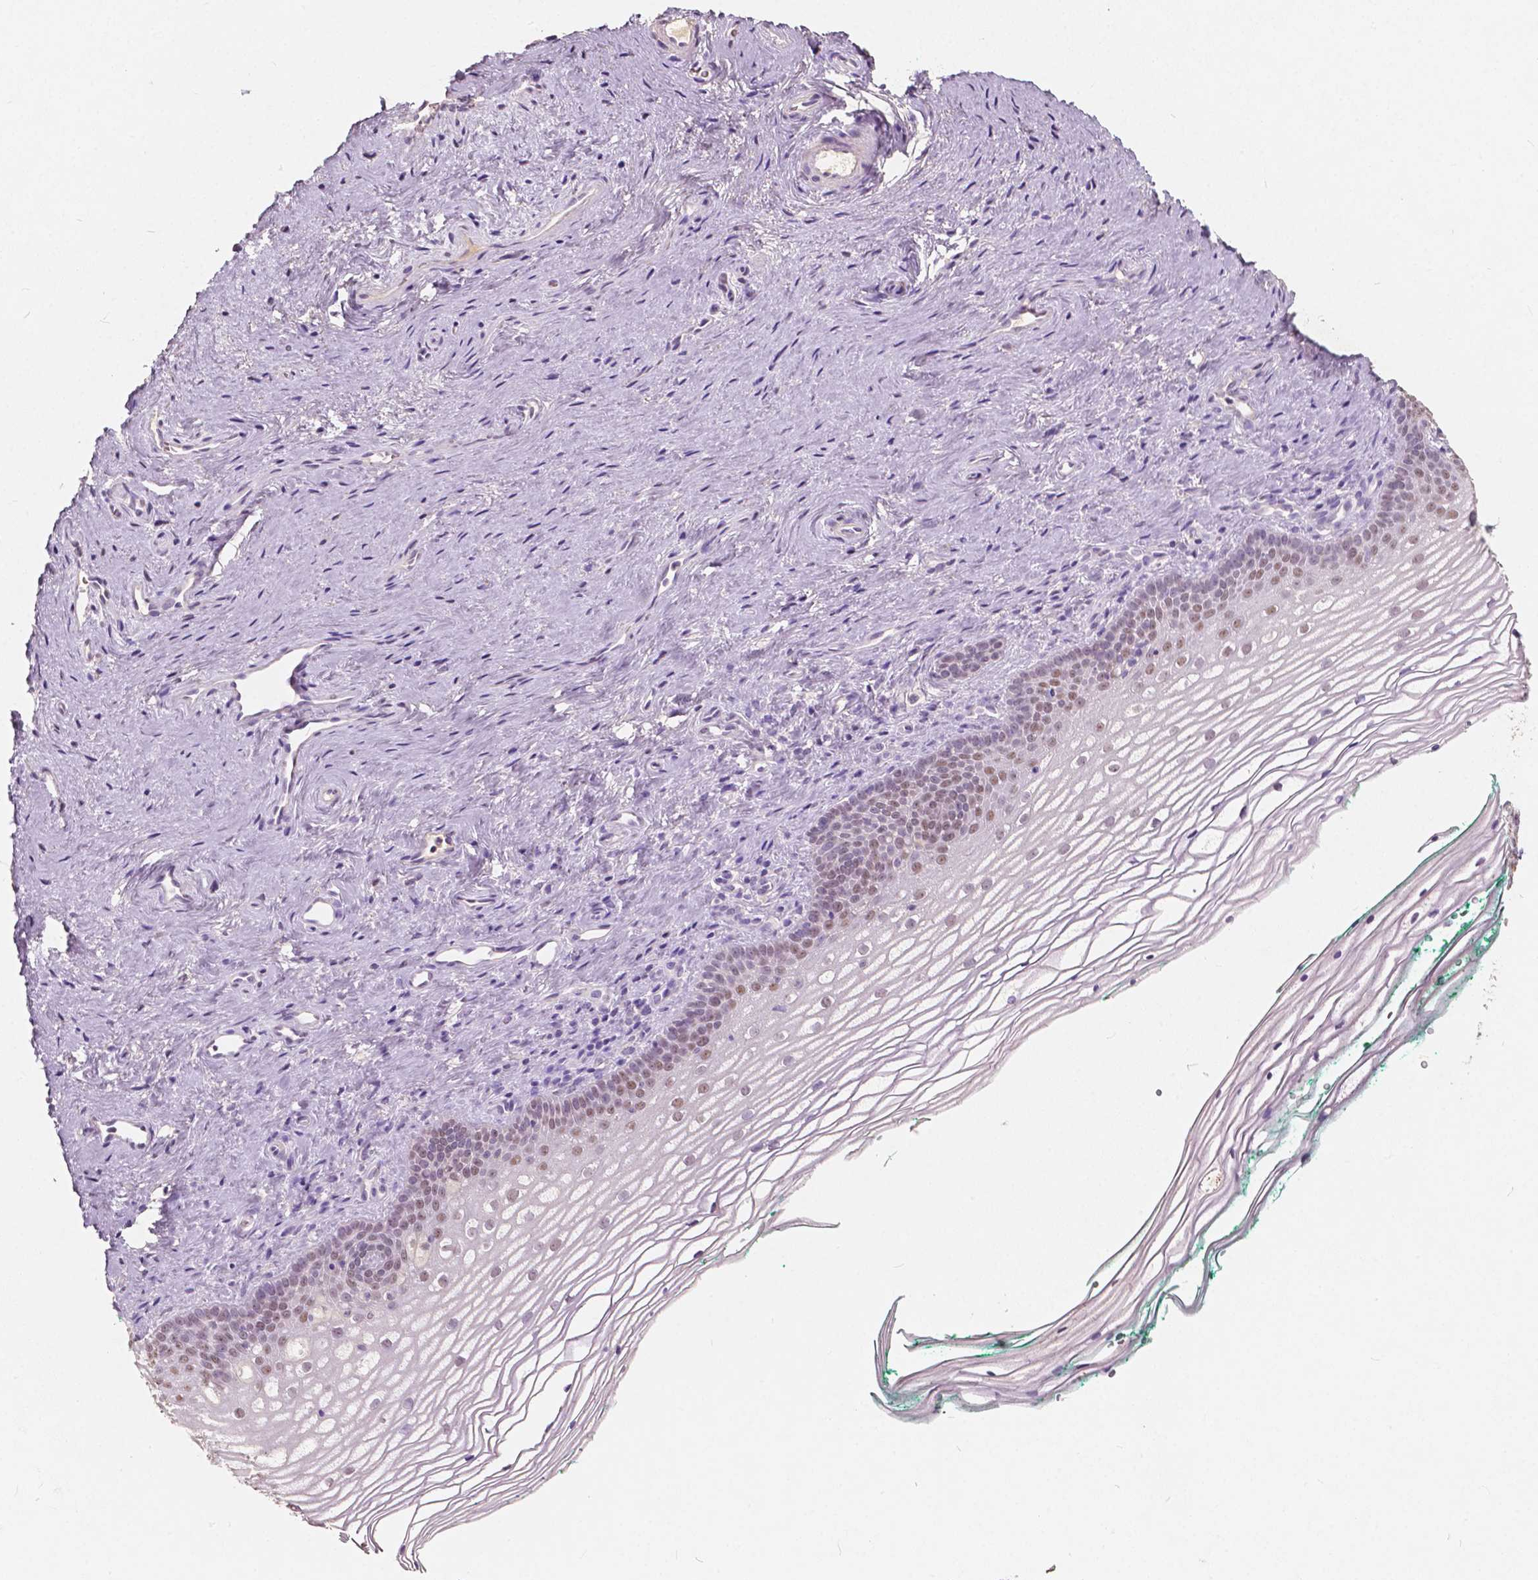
{"staining": {"intensity": "moderate", "quantity": "25%-75%", "location": "nuclear"}, "tissue": "vagina", "cell_type": "Squamous epithelial cells", "image_type": "normal", "snomed": [{"axis": "morphology", "description": "Normal tissue, NOS"}, {"axis": "topography", "description": "Vagina"}], "caption": "Protein staining by immunohistochemistry (IHC) shows moderate nuclear staining in approximately 25%-75% of squamous epithelial cells in benign vagina. (brown staining indicates protein expression, while blue staining denotes nuclei).", "gene": "SOX15", "patient": {"sex": "female", "age": 44}}